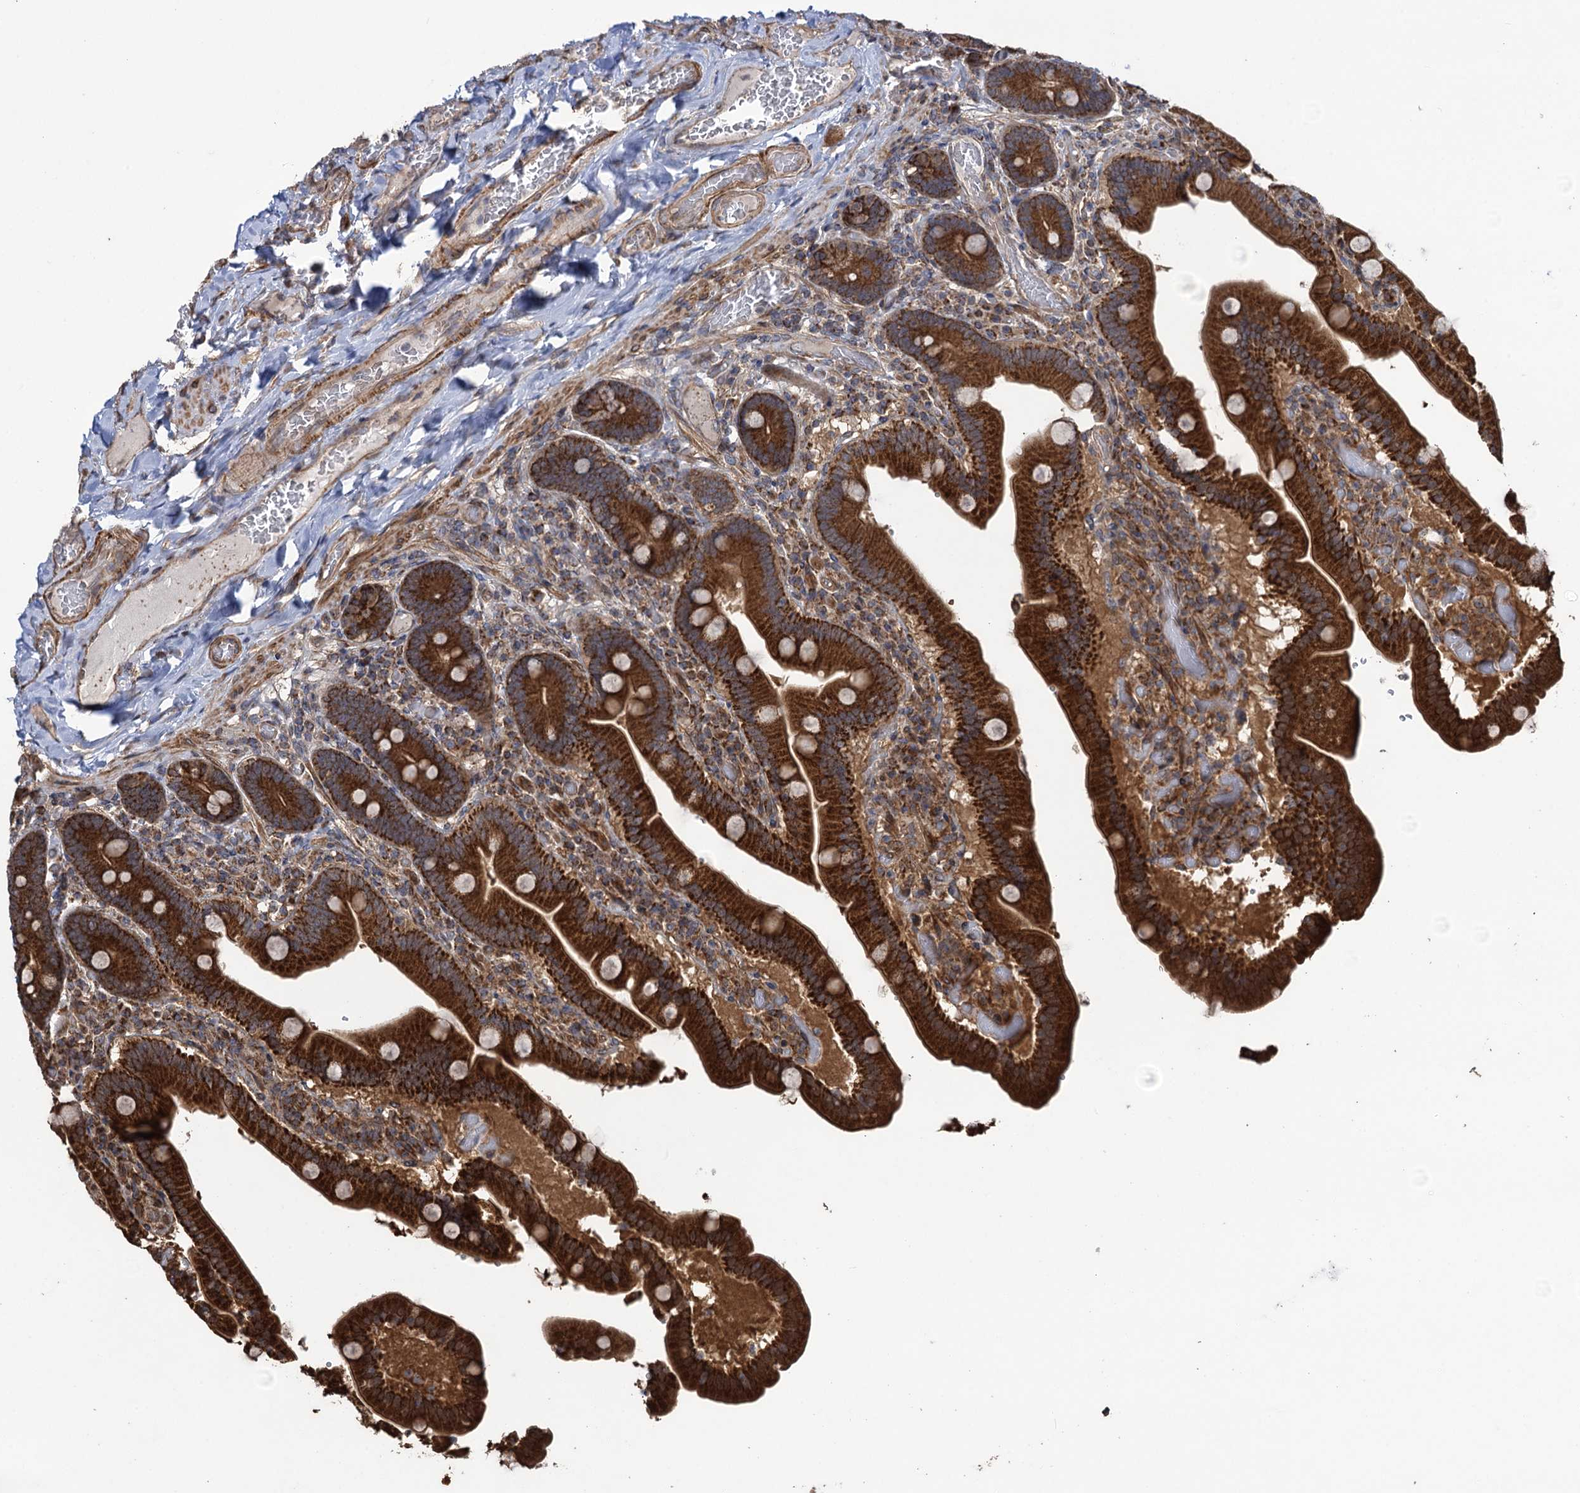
{"staining": {"intensity": "strong", "quantity": ">75%", "location": "cytoplasmic/membranous"}, "tissue": "duodenum", "cell_type": "Glandular cells", "image_type": "normal", "snomed": [{"axis": "morphology", "description": "Normal tissue, NOS"}, {"axis": "topography", "description": "Duodenum"}], "caption": "About >75% of glandular cells in benign duodenum exhibit strong cytoplasmic/membranous protein positivity as visualized by brown immunohistochemical staining.", "gene": "HAUS1", "patient": {"sex": "female", "age": 62}}